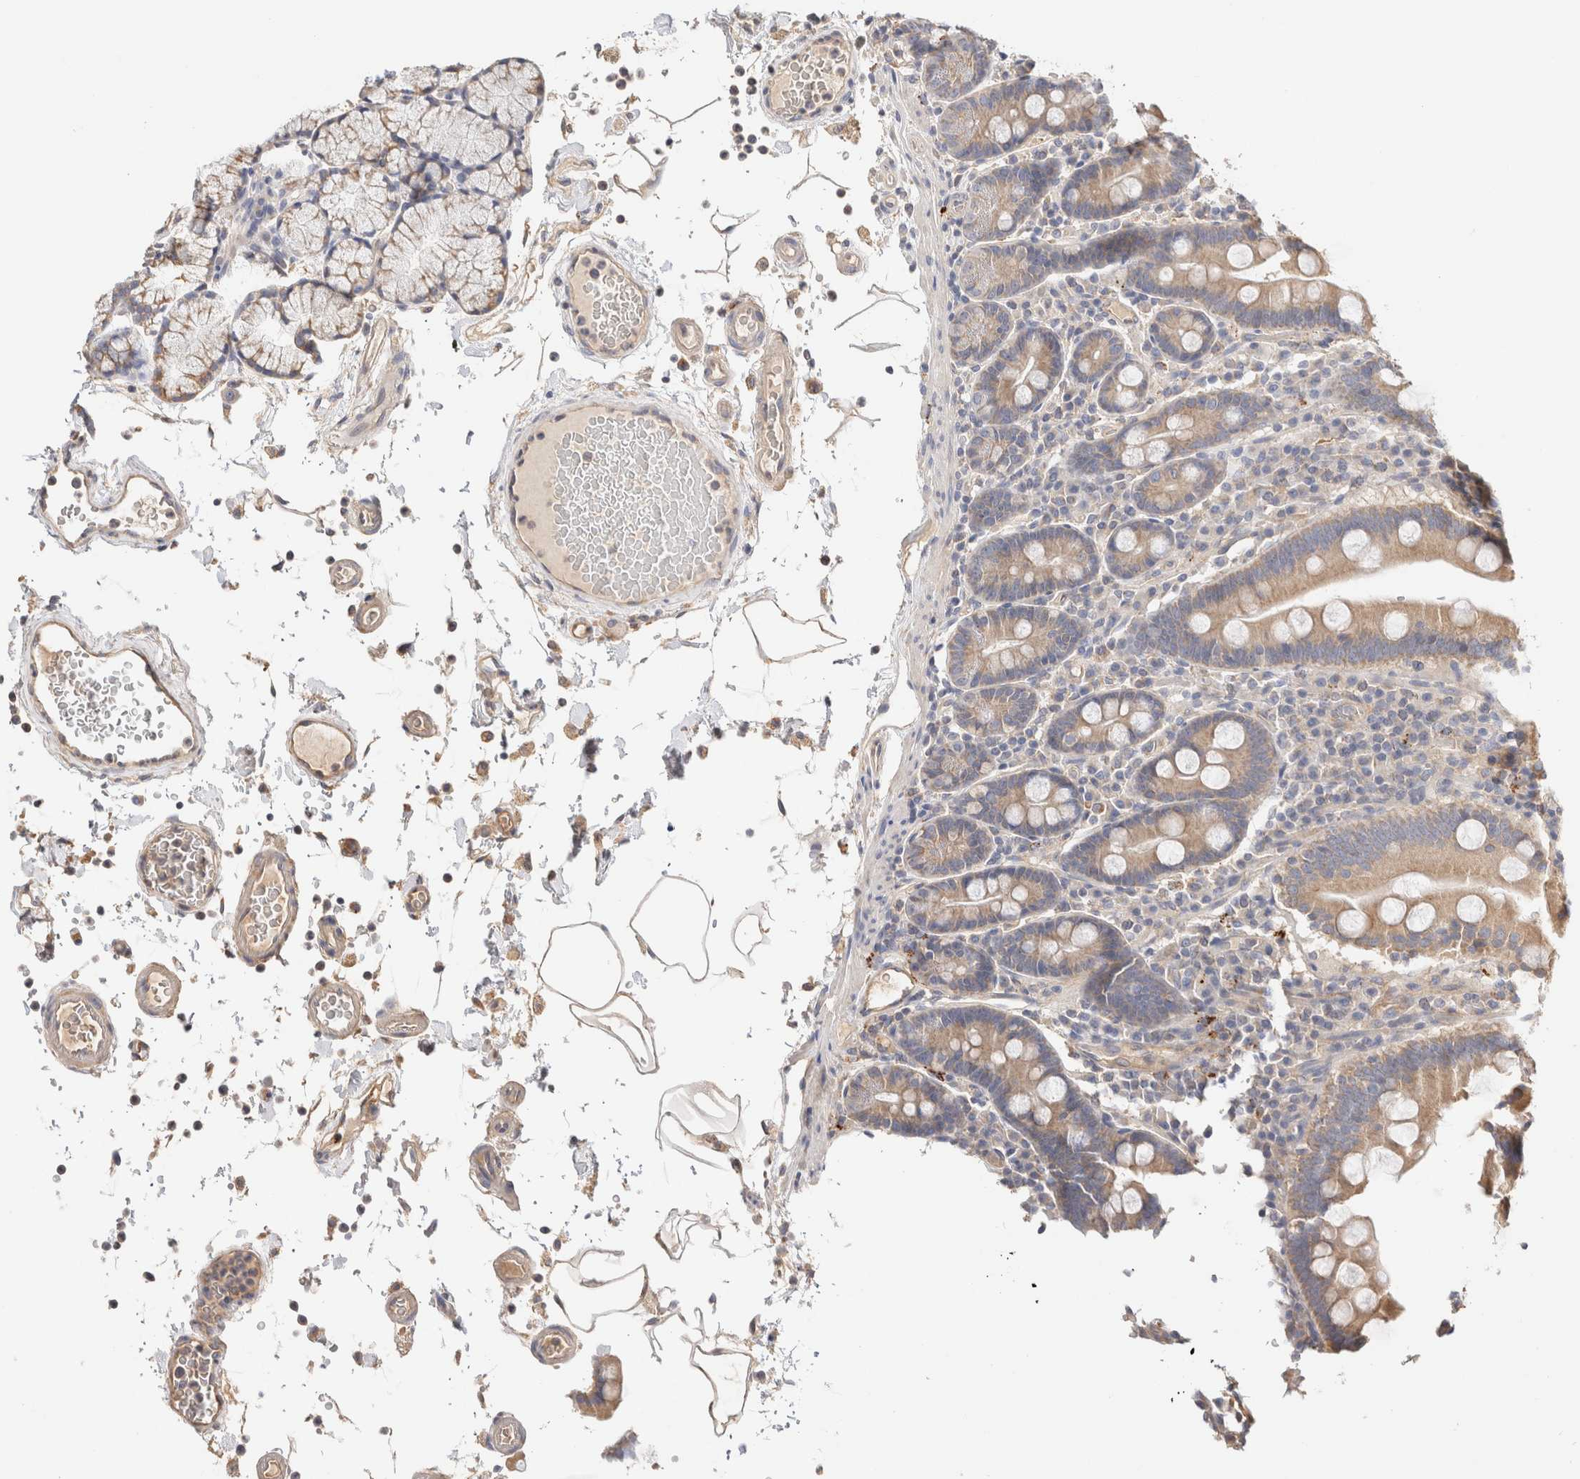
{"staining": {"intensity": "moderate", "quantity": "25%-75%", "location": "cytoplasmic/membranous"}, "tissue": "duodenum", "cell_type": "Glandular cells", "image_type": "normal", "snomed": [{"axis": "morphology", "description": "Normal tissue, NOS"}, {"axis": "topography", "description": "Small intestine, NOS"}], "caption": "Moderate cytoplasmic/membranous expression for a protein is appreciated in about 25%-75% of glandular cells of normal duodenum using IHC.", "gene": "B3GNTL1", "patient": {"sex": "female", "age": 71}}